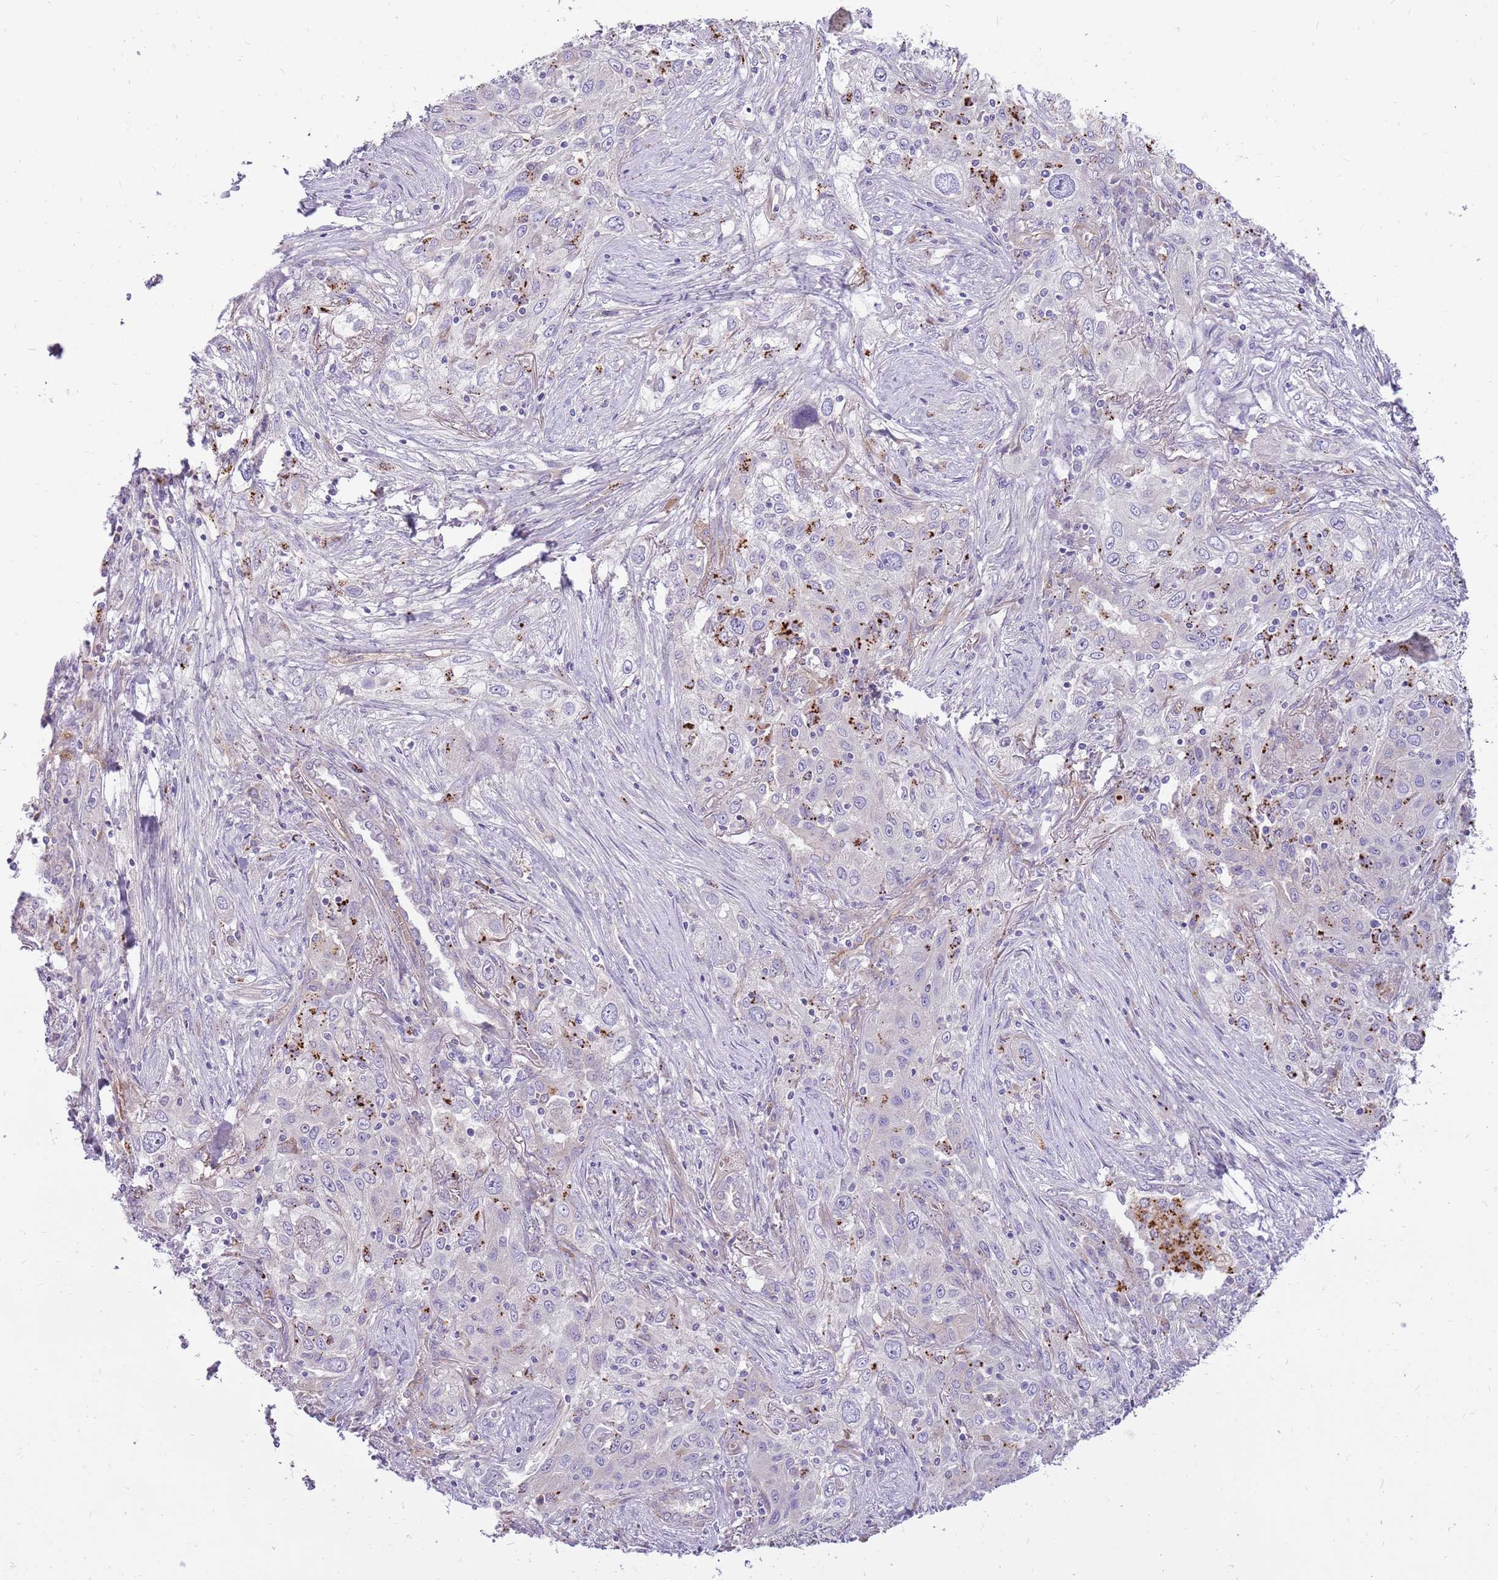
{"staining": {"intensity": "negative", "quantity": "none", "location": "none"}, "tissue": "lung cancer", "cell_type": "Tumor cells", "image_type": "cancer", "snomed": [{"axis": "morphology", "description": "Squamous cell carcinoma, NOS"}, {"axis": "topography", "description": "Lung"}], "caption": "This is an IHC histopathology image of lung cancer (squamous cell carcinoma). There is no staining in tumor cells.", "gene": "NTN4", "patient": {"sex": "female", "age": 69}}